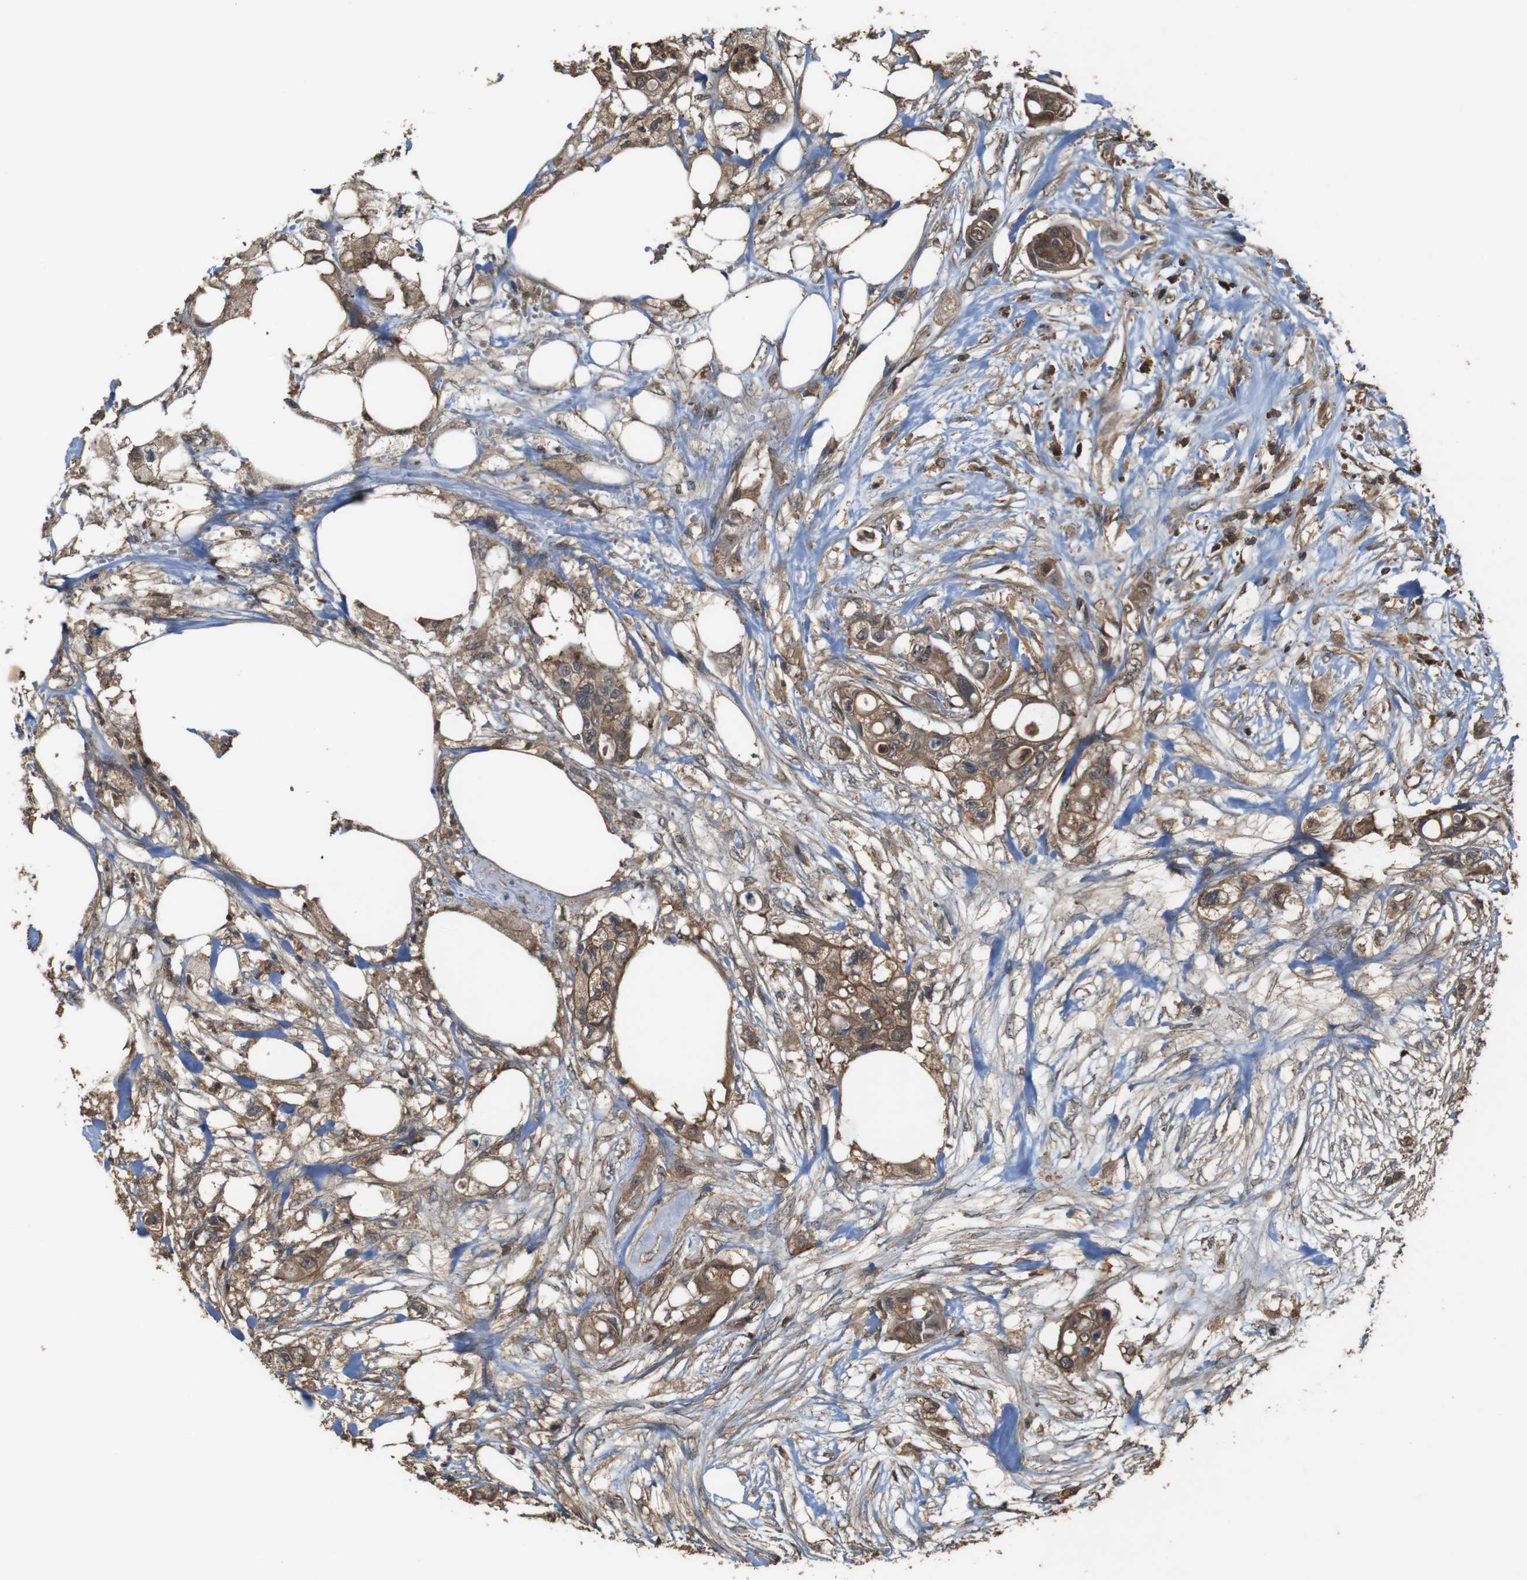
{"staining": {"intensity": "strong", "quantity": ">75%", "location": "cytoplasmic/membranous"}, "tissue": "colorectal cancer", "cell_type": "Tumor cells", "image_type": "cancer", "snomed": [{"axis": "morphology", "description": "Adenocarcinoma, NOS"}, {"axis": "topography", "description": "Colon"}], "caption": "DAB (3,3'-diaminobenzidine) immunohistochemical staining of human adenocarcinoma (colorectal) displays strong cytoplasmic/membranous protein expression in about >75% of tumor cells. (DAB (3,3'-diaminobenzidine) IHC with brightfield microscopy, high magnification).", "gene": "BAG4", "patient": {"sex": "female", "age": 57}}